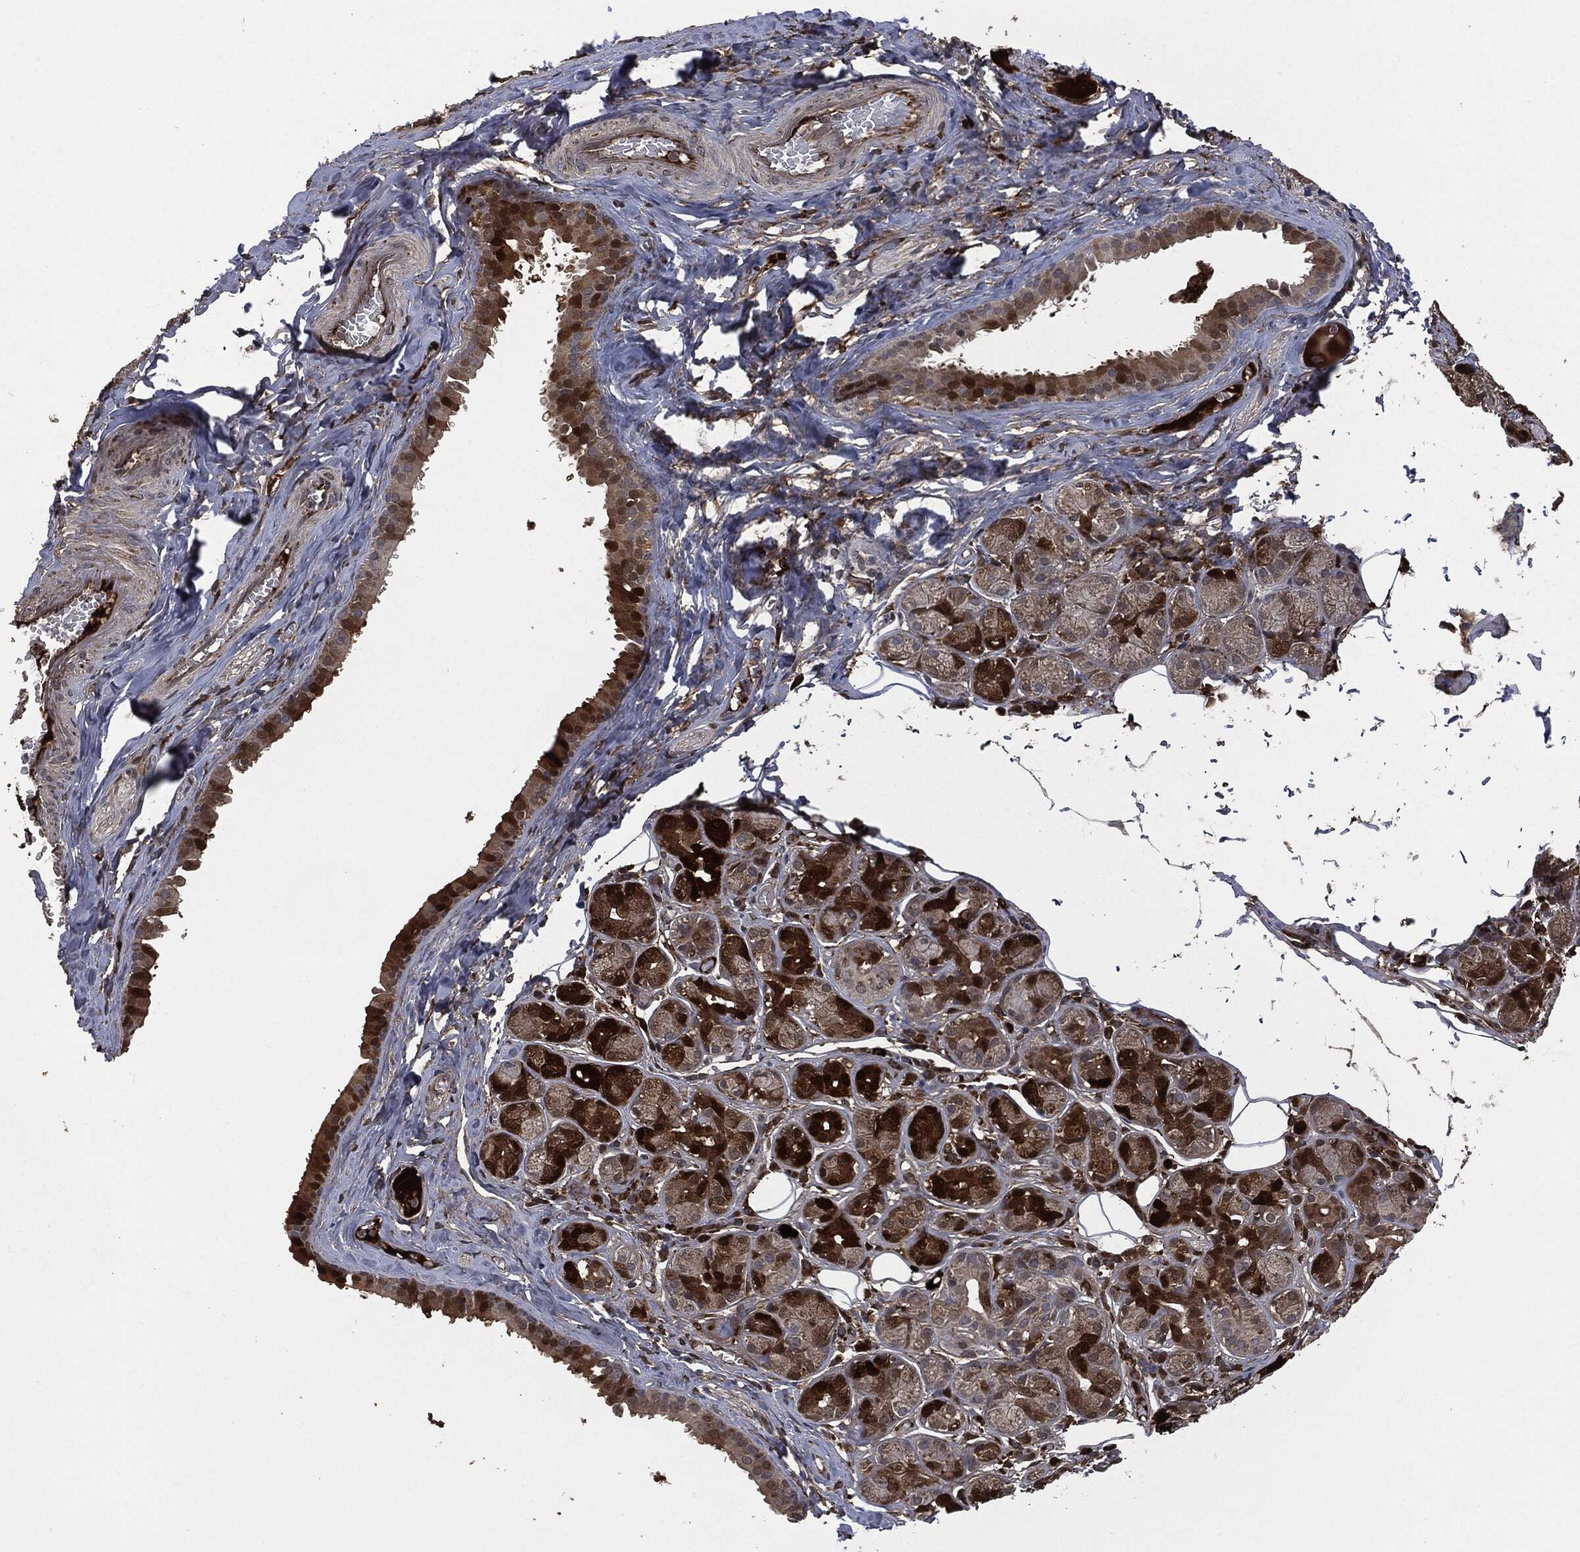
{"staining": {"intensity": "strong", "quantity": "<25%", "location": "cytoplasmic/membranous"}, "tissue": "salivary gland", "cell_type": "Glandular cells", "image_type": "normal", "snomed": [{"axis": "morphology", "description": "Normal tissue, NOS"}, {"axis": "topography", "description": "Salivary gland"}], "caption": "This histopathology image demonstrates immunohistochemistry staining of unremarkable human salivary gland, with medium strong cytoplasmic/membranous positivity in about <25% of glandular cells.", "gene": "CRABP2", "patient": {"sex": "male", "age": 71}}